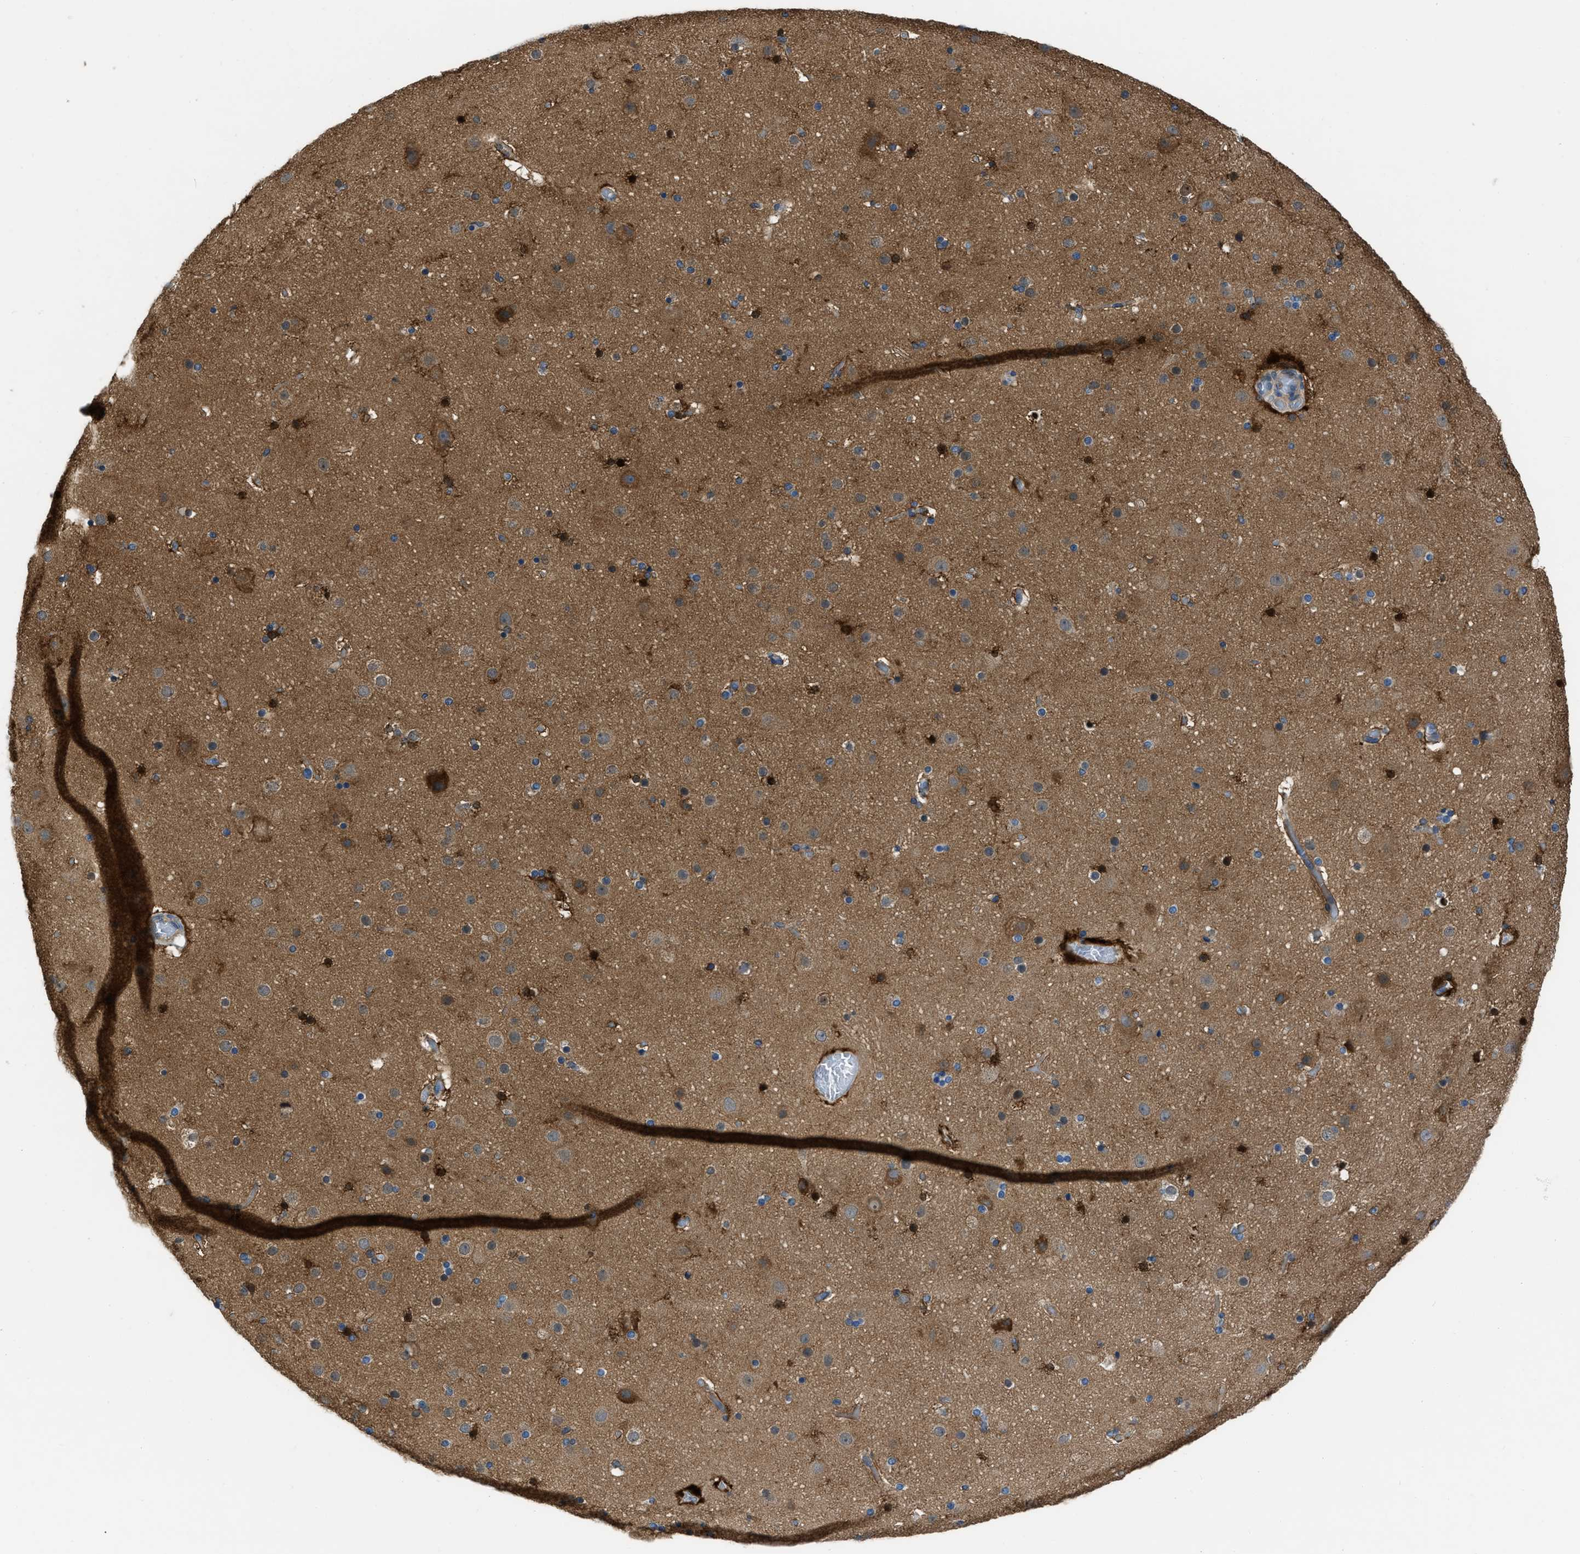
{"staining": {"intensity": "strong", "quantity": ">75%", "location": "cytoplasmic/membranous"}, "tissue": "cerebral cortex", "cell_type": "Endothelial cells", "image_type": "normal", "snomed": [{"axis": "morphology", "description": "Normal tissue, NOS"}, {"axis": "topography", "description": "Cerebral cortex"}], "caption": "IHC (DAB (3,3'-diaminobenzidine)) staining of unremarkable cerebral cortex demonstrates strong cytoplasmic/membranous protein expression in about >75% of endothelial cells. The protein of interest is shown in brown color, while the nuclei are stained blue.", "gene": "PFKP", "patient": {"sex": "male", "age": 57}}